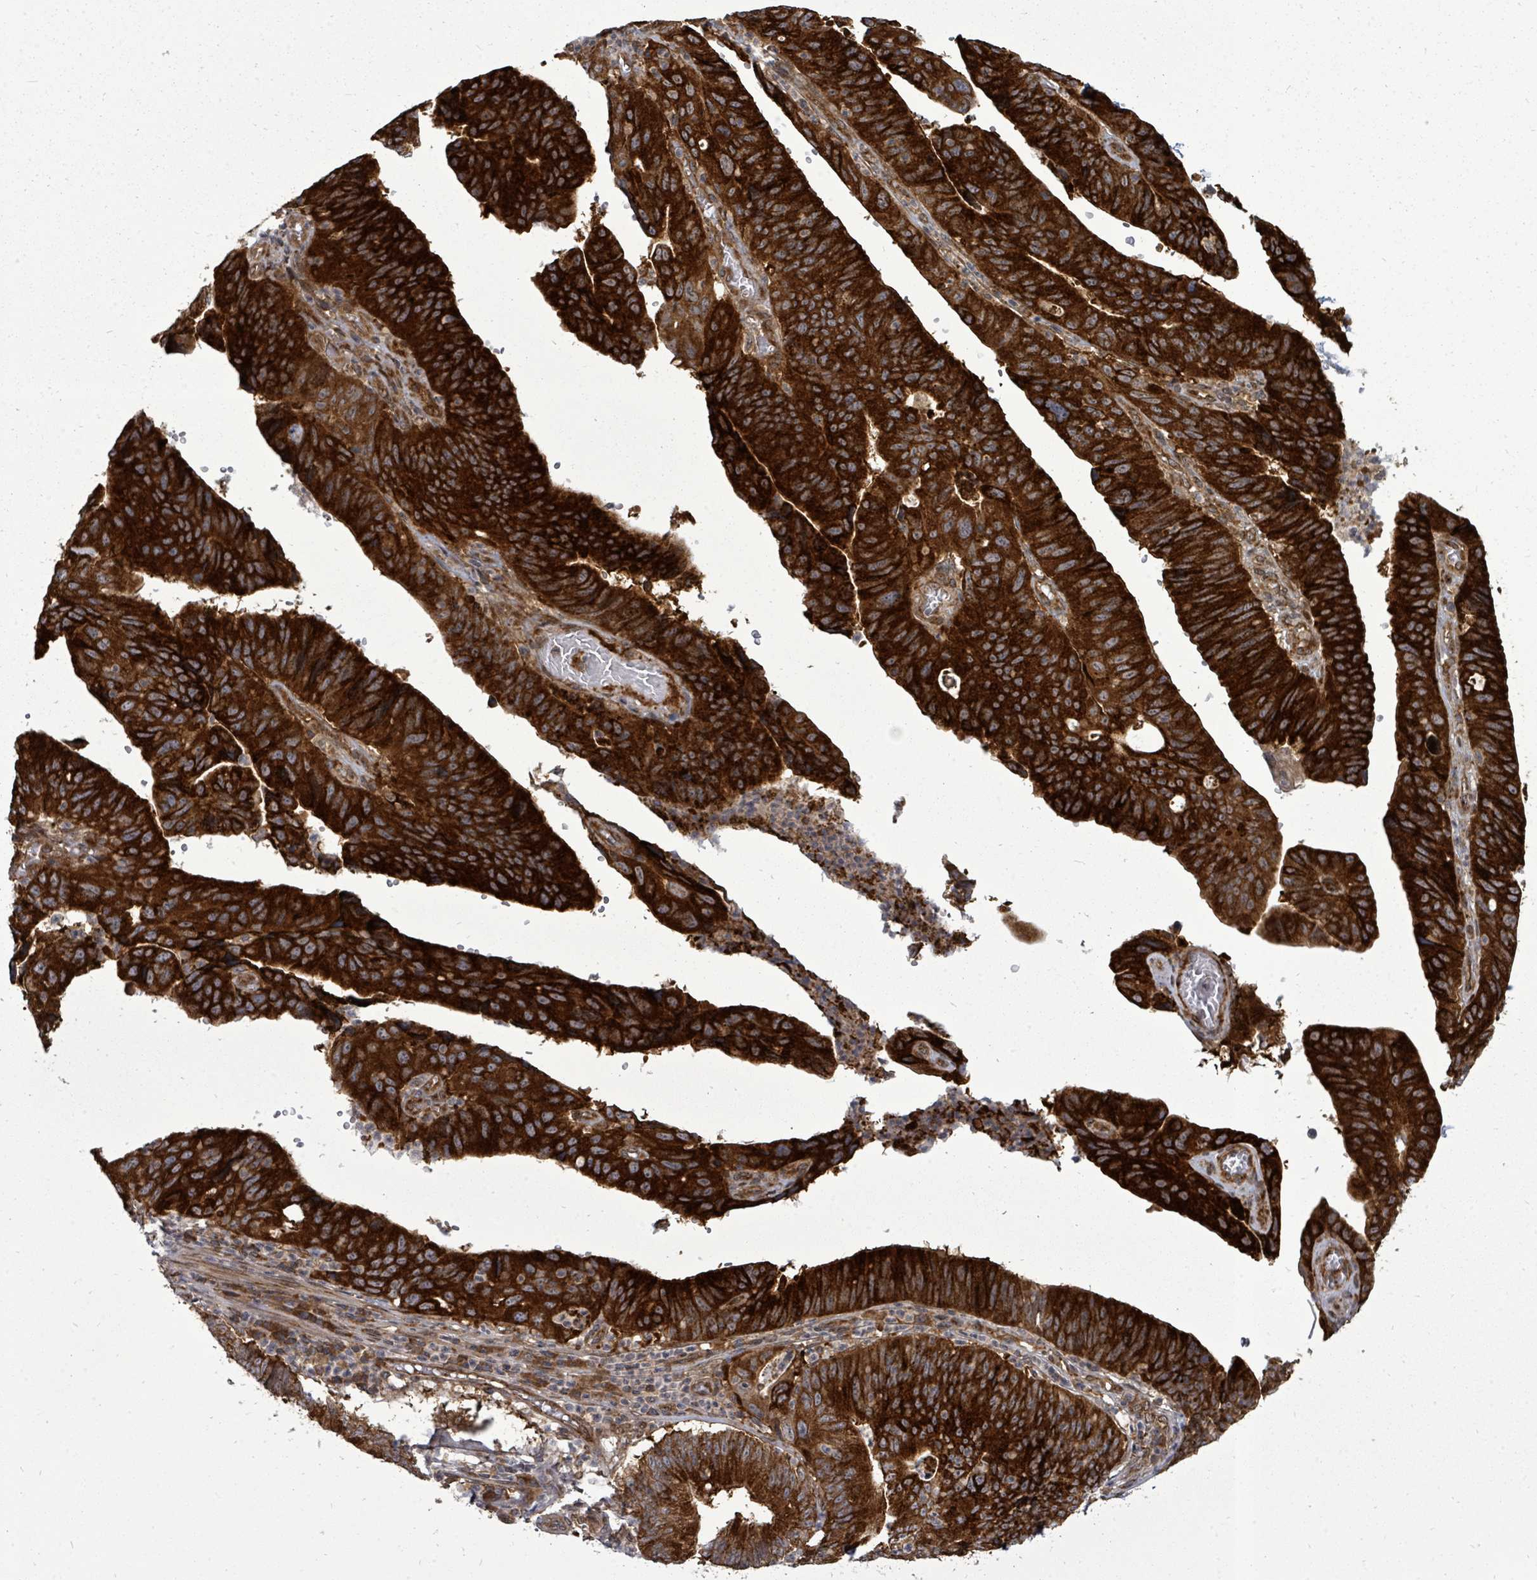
{"staining": {"intensity": "strong", "quantity": ">75%", "location": "cytoplasmic/membranous"}, "tissue": "stomach cancer", "cell_type": "Tumor cells", "image_type": "cancer", "snomed": [{"axis": "morphology", "description": "Adenocarcinoma, NOS"}, {"axis": "topography", "description": "Stomach"}], "caption": "IHC image of neoplastic tissue: stomach cancer stained using immunohistochemistry (IHC) exhibits high levels of strong protein expression localized specifically in the cytoplasmic/membranous of tumor cells, appearing as a cytoplasmic/membranous brown color.", "gene": "EIF3C", "patient": {"sex": "male", "age": 59}}